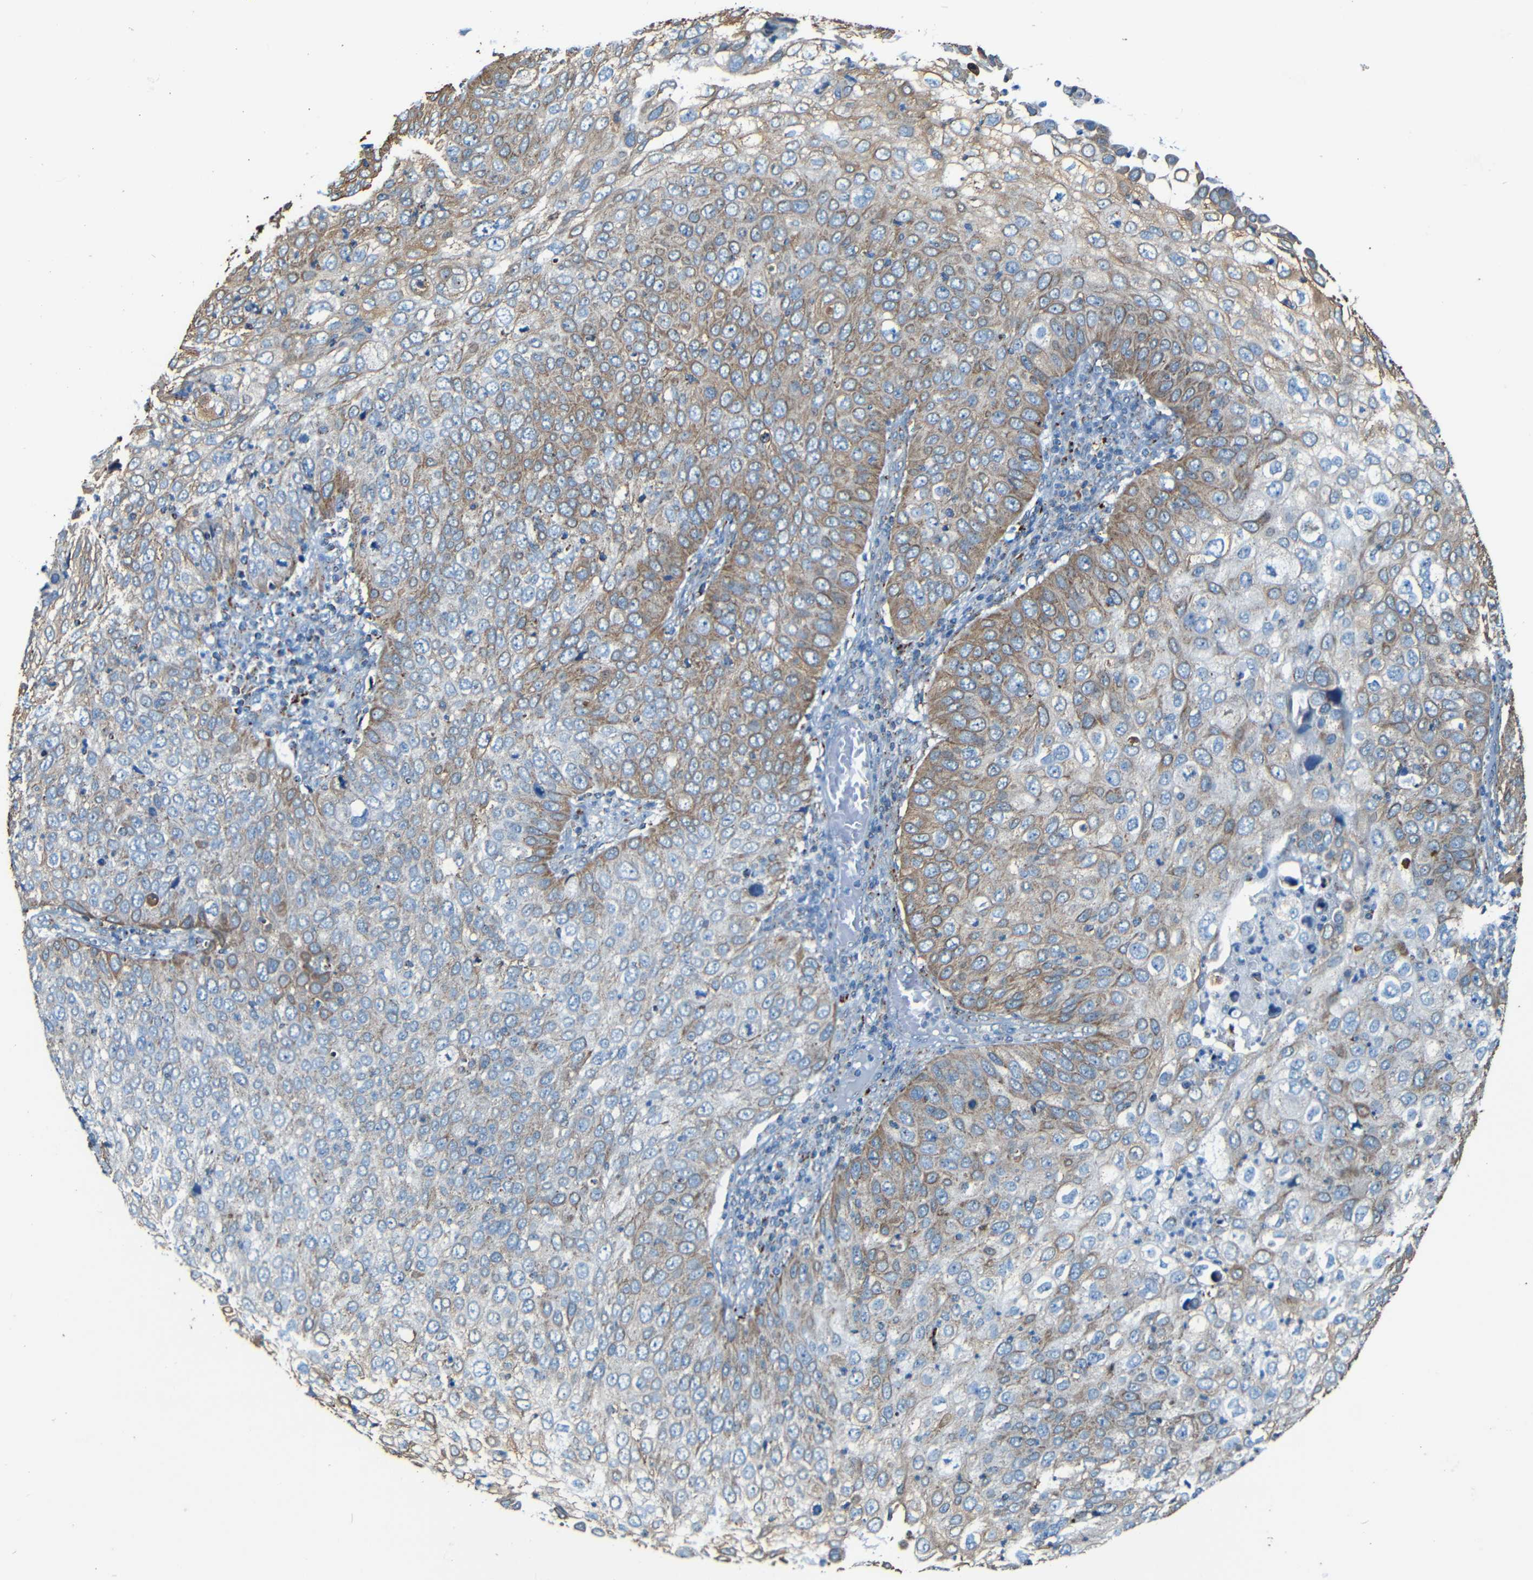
{"staining": {"intensity": "moderate", "quantity": ">75%", "location": "cytoplasmic/membranous"}, "tissue": "skin cancer", "cell_type": "Tumor cells", "image_type": "cancer", "snomed": [{"axis": "morphology", "description": "Squamous cell carcinoma, NOS"}, {"axis": "topography", "description": "Skin"}], "caption": "This photomicrograph reveals skin cancer (squamous cell carcinoma) stained with immunohistochemistry to label a protein in brown. The cytoplasmic/membranous of tumor cells show moderate positivity for the protein. Nuclei are counter-stained blue.", "gene": "WSCD2", "patient": {"sex": "male", "age": 87}}